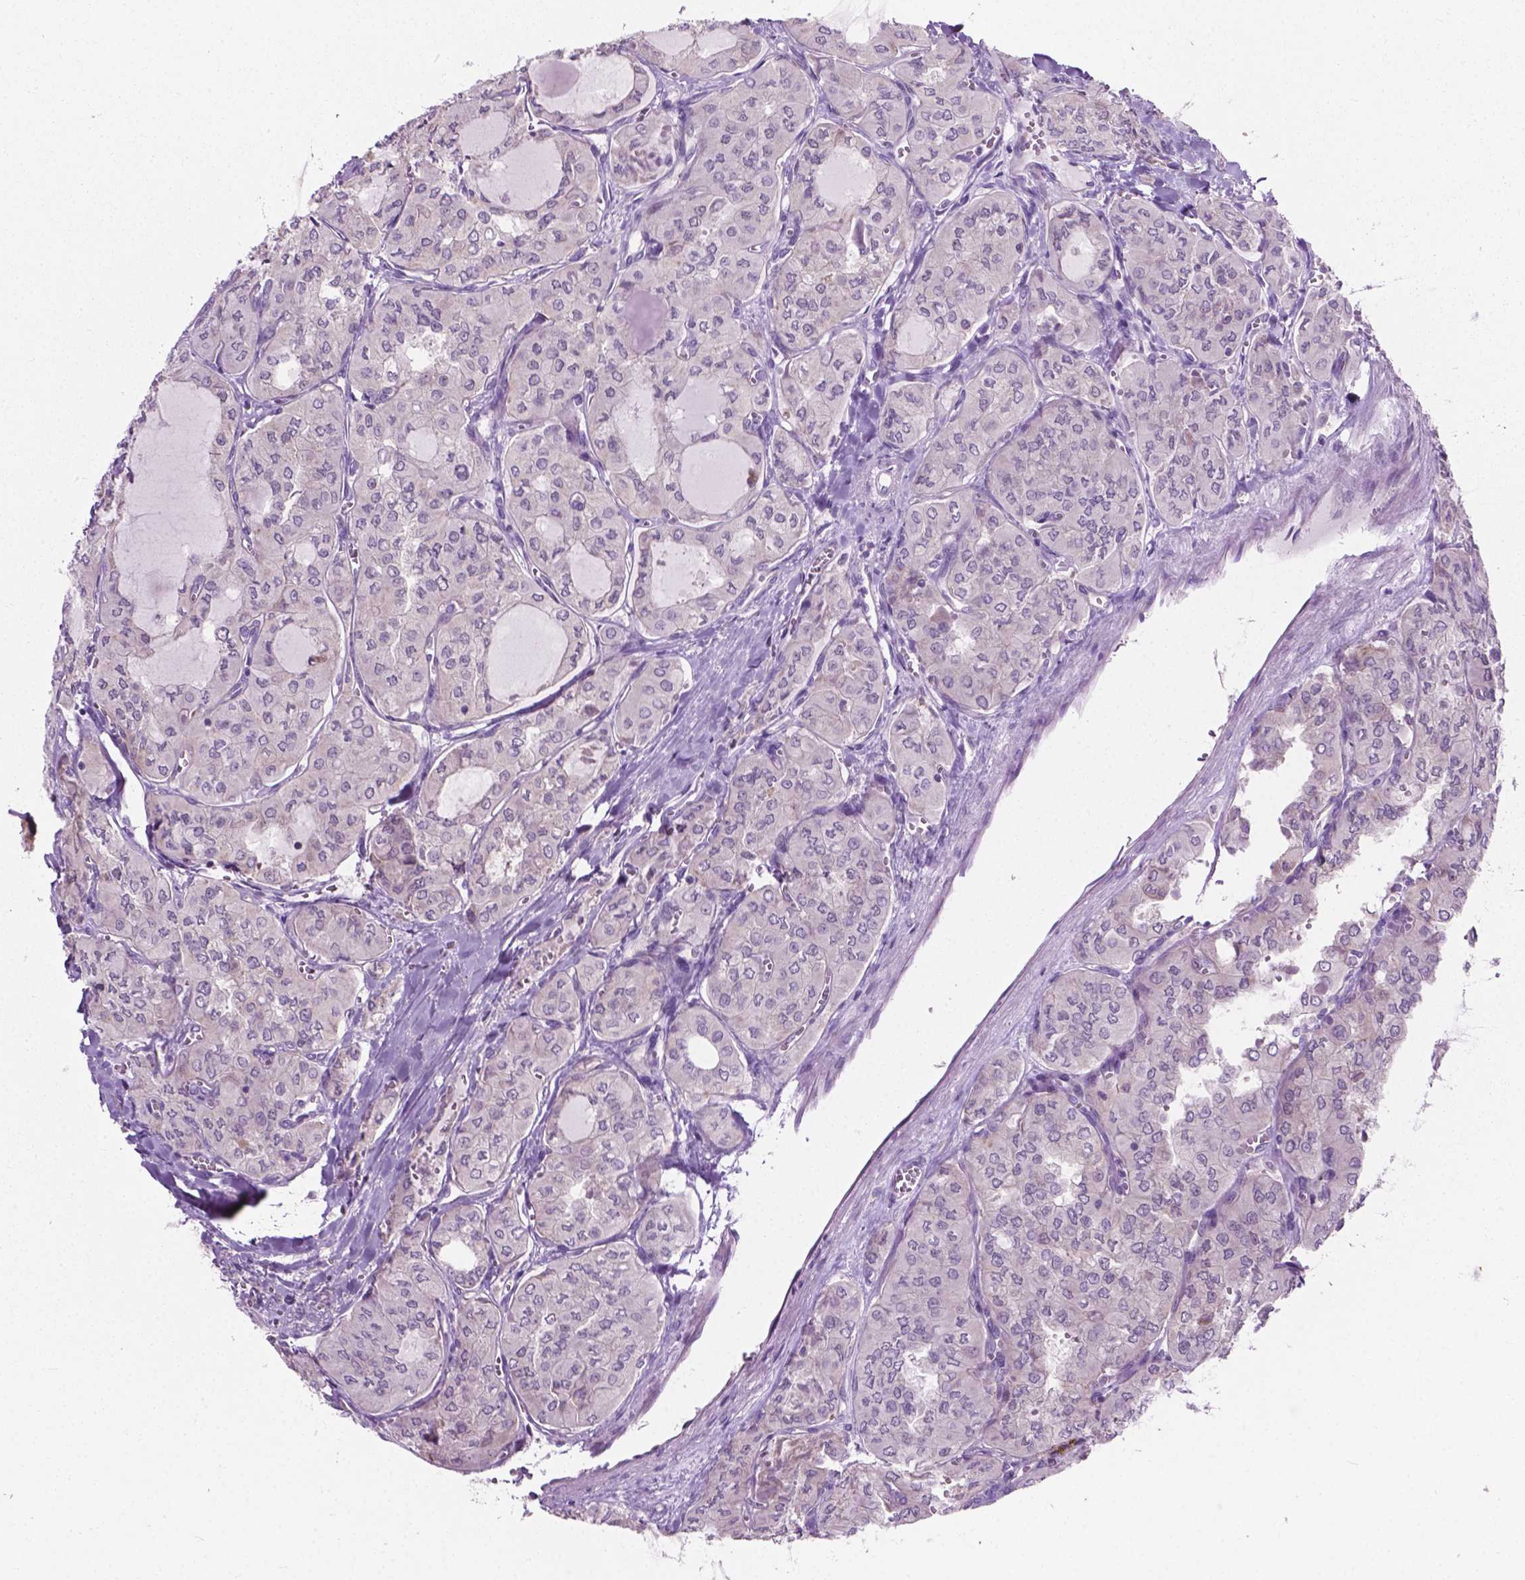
{"staining": {"intensity": "negative", "quantity": "none", "location": "none"}, "tissue": "thyroid cancer", "cell_type": "Tumor cells", "image_type": "cancer", "snomed": [{"axis": "morphology", "description": "Papillary adenocarcinoma, NOS"}, {"axis": "topography", "description": "Thyroid gland"}], "caption": "Thyroid cancer (papillary adenocarcinoma) stained for a protein using immunohistochemistry (IHC) demonstrates no staining tumor cells.", "gene": "MZT1", "patient": {"sex": "male", "age": 20}}